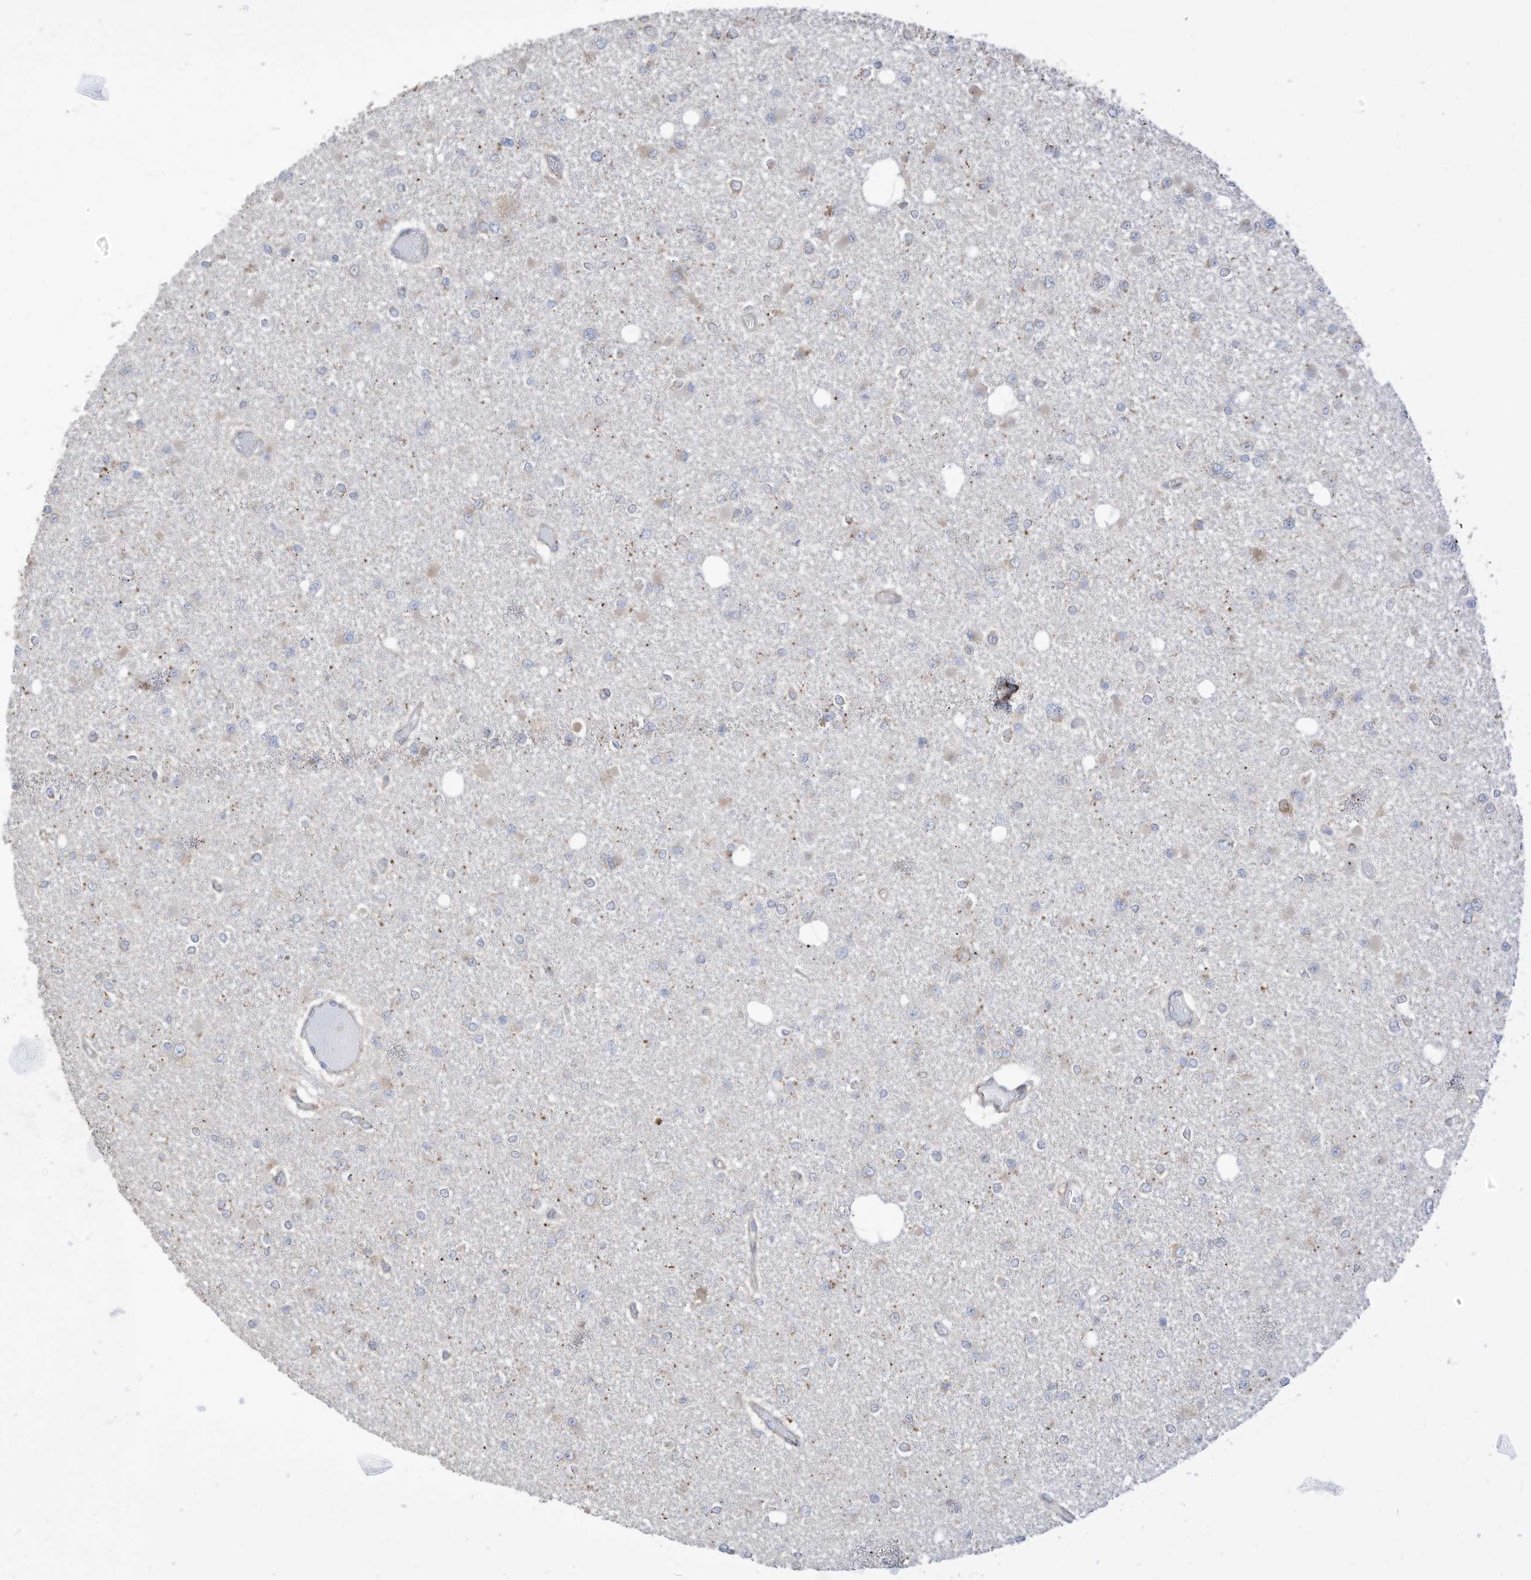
{"staining": {"intensity": "negative", "quantity": "none", "location": "none"}, "tissue": "glioma", "cell_type": "Tumor cells", "image_type": "cancer", "snomed": [{"axis": "morphology", "description": "Glioma, malignant, Low grade"}, {"axis": "topography", "description": "Brain"}], "caption": "This is an IHC image of glioma. There is no positivity in tumor cells.", "gene": "TRNAU1AP", "patient": {"sex": "female", "age": 22}}